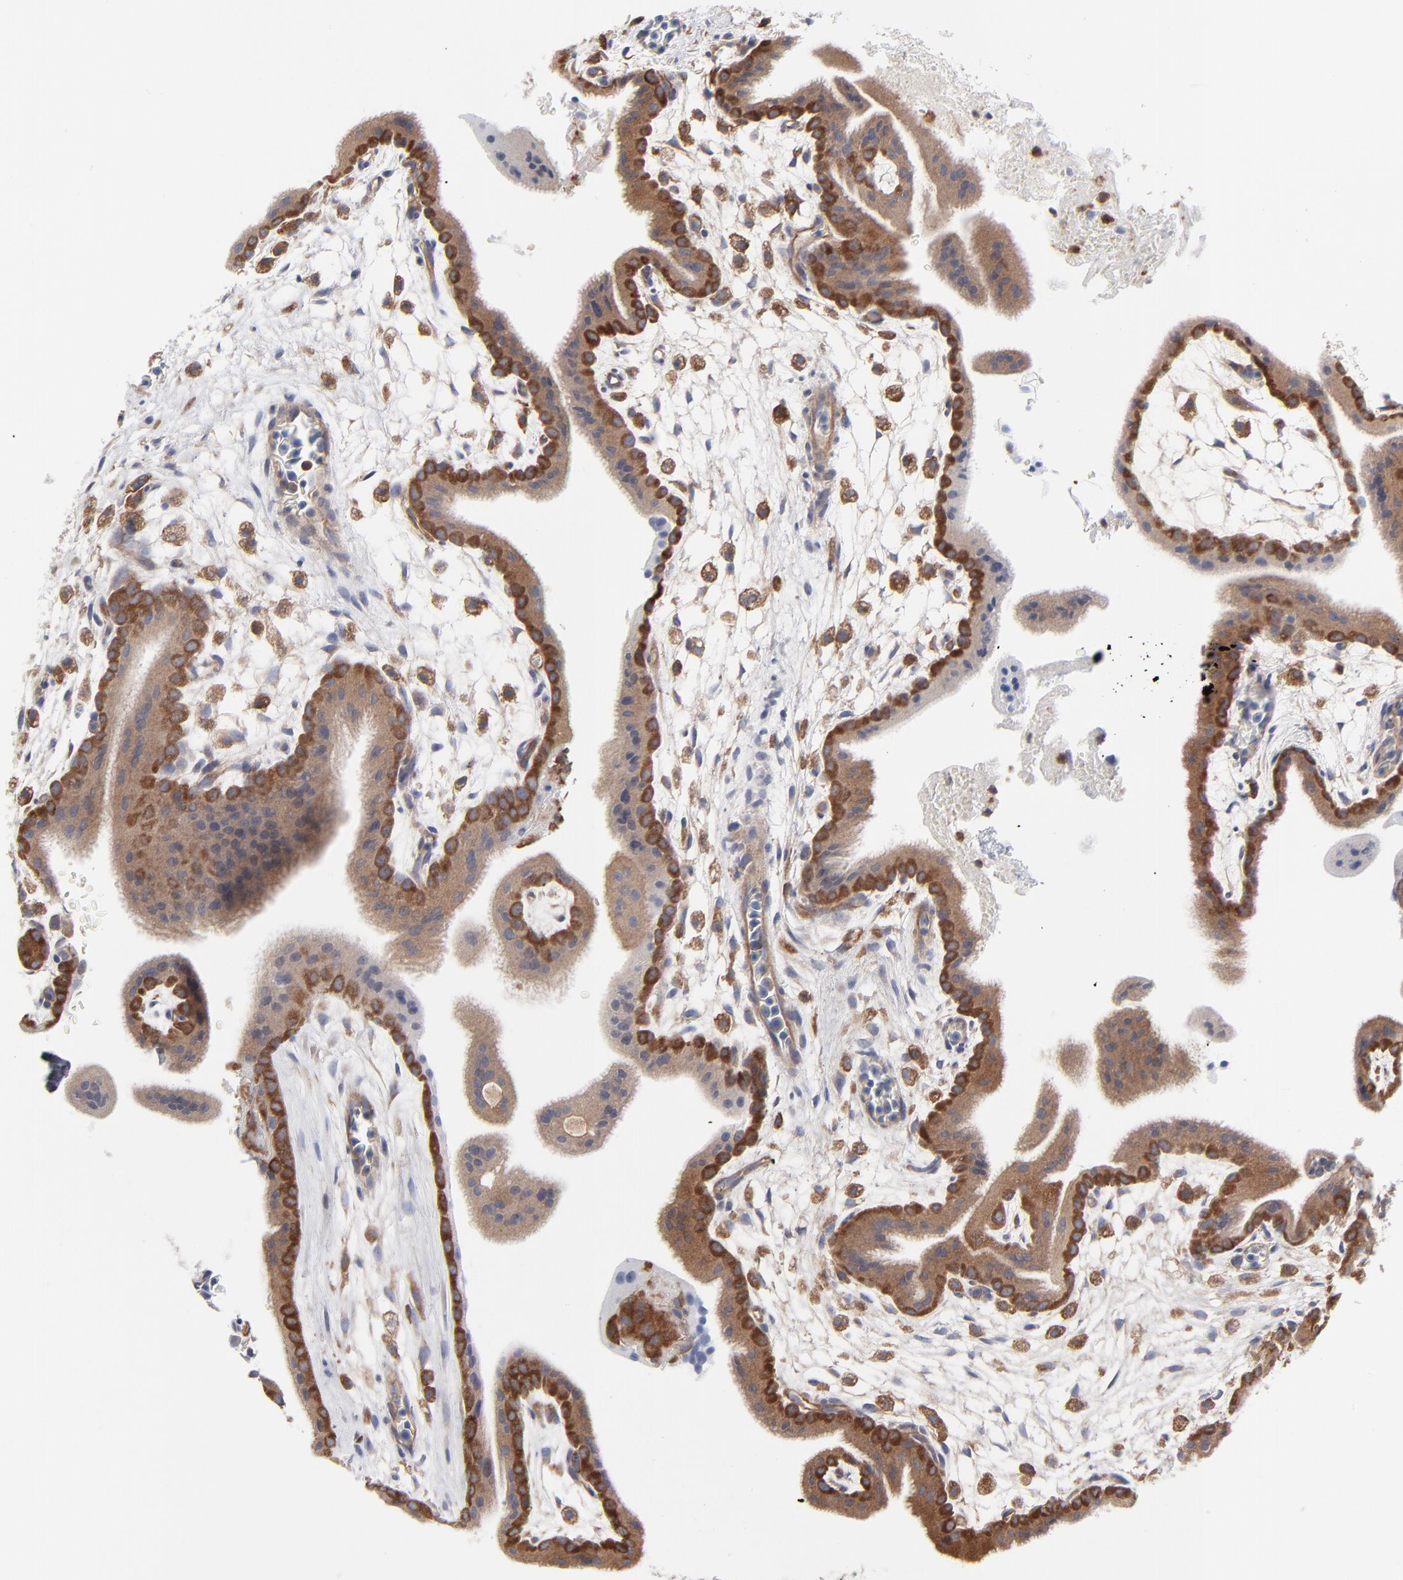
{"staining": {"intensity": "strong", "quantity": ">75%", "location": "cytoplasmic/membranous"}, "tissue": "placenta", "cell_type": "Trophoblastic cells", "image_type": "normal", "snomed": [{"axis": "morphology", "description": "Normal tissue, NOS"}, {"axis": "topography", "description": "Placenta"}], "caption": "Protein positivity by immunohistochemistry (IHC) displays strong cytoplasmic/membranous staining in approximately >75% of trophoblastic cells in benign placenta.", "gene": "MAP2K1", "patient": {"sex": "female", "age": 35}}